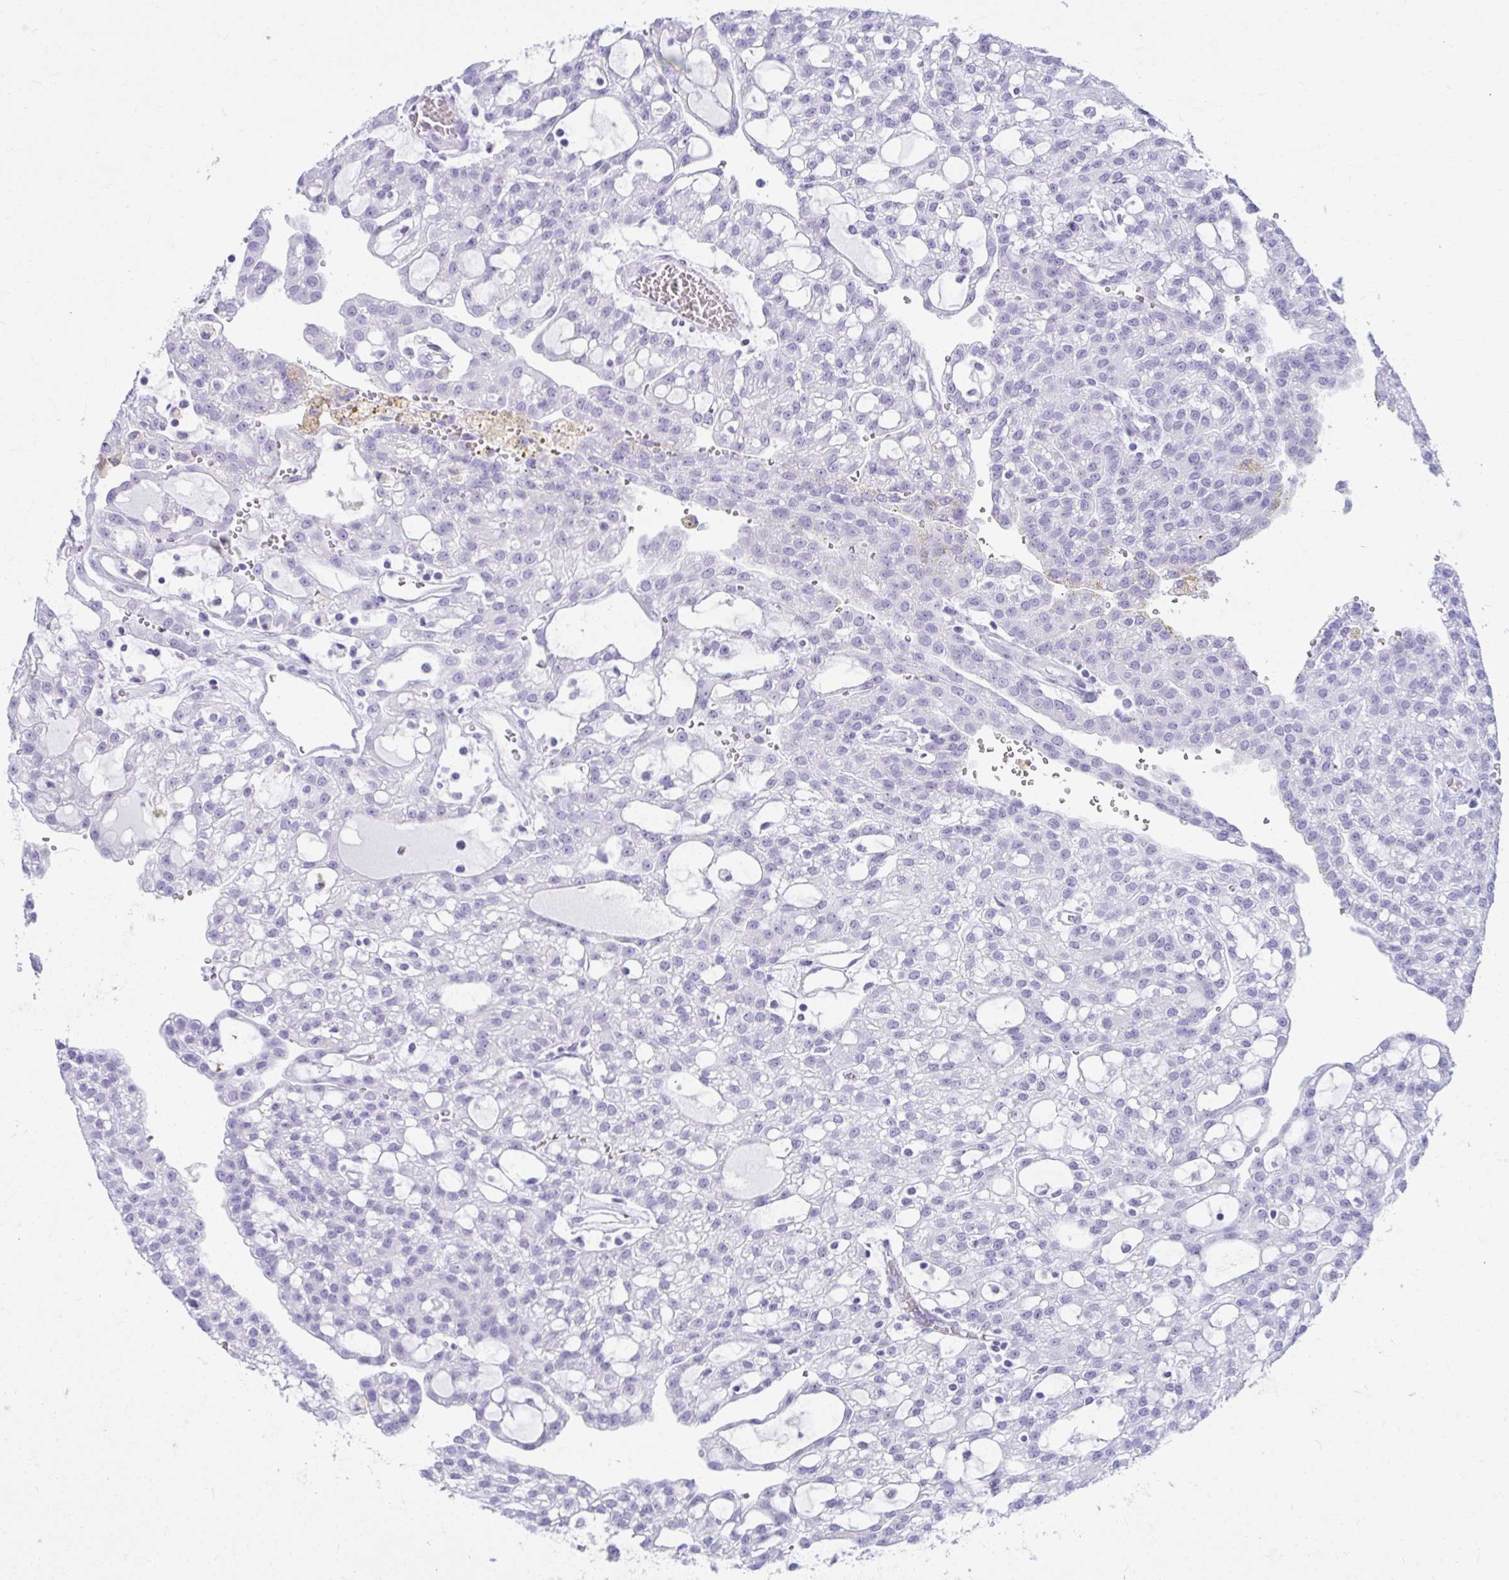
{"staining": {"intensity": "negative", "quantity": "none", "location": "none"}, "tissue": "renal cancer", "cell_type": "Tumor cells", "image_type": "cancer", "snomed": [{"axis": "morphology", "description": "Adenocarcinoma, NOS"}, {"axis": "topography", "description": "Kidney"}], "caption": "Protein analysis of renal cancer (adenocarcinoma) exhibits no significant positivity in tumor cells.", "gene": "CLGN", "patient": {"sex": "male", "age": 63}}